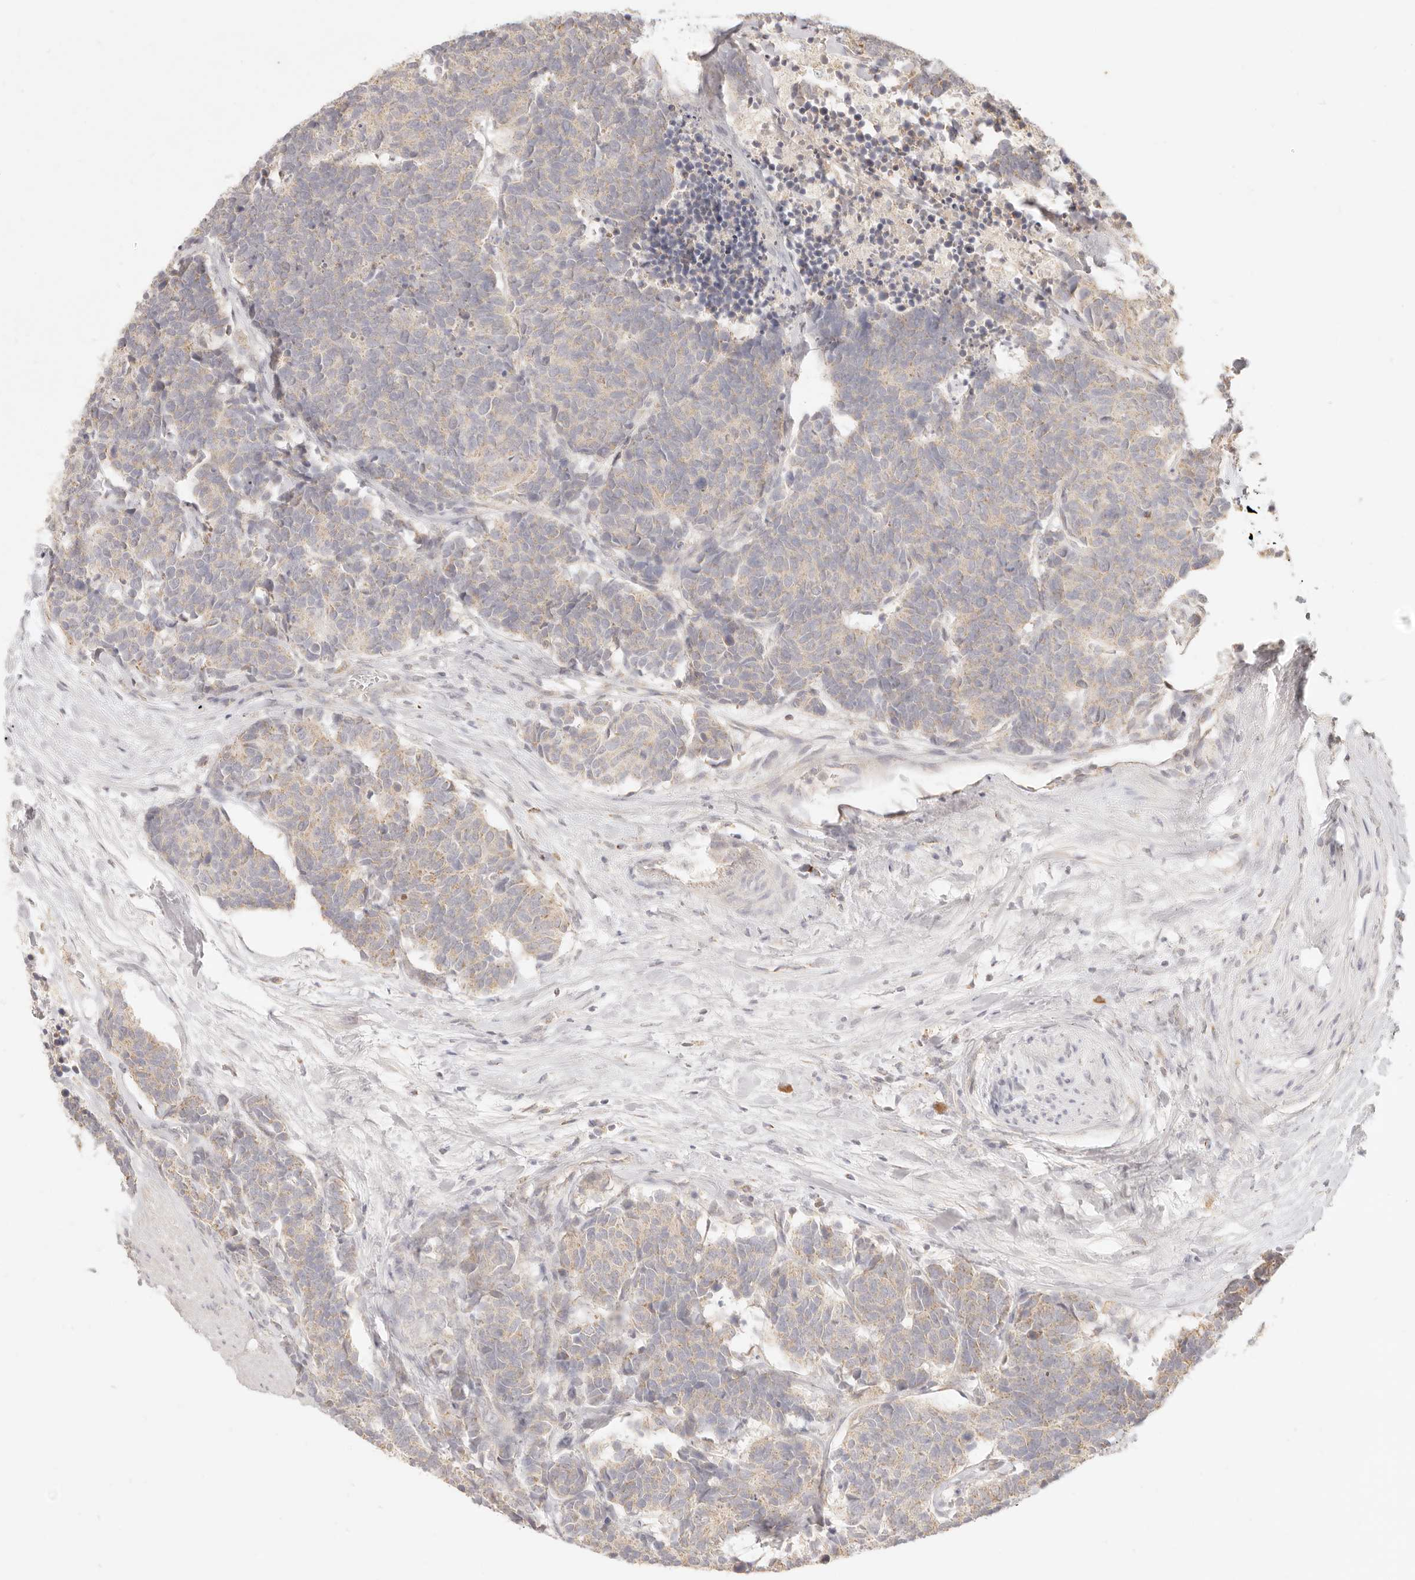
{"staining": {"intensity": "negative", "quantity": "none", "location": "none"}, "tissue": "carcinoid", "cell_type": "Tumor cells", "image_type": "cancer", "snomed": [{"axis": "morphology", "description": "Carcinoma, NOS"}, {"axis": "morphology", "description": "Carcinoid, malignant, NOS"}, {"axis": "topography", "description": "Urinary bladder"}], "caption": "Human carcinoid stained for a protein using IHC demonstrates no staining in tumor cells.", "gene": "CPLANE2", "patient": {"sex": "male", "age": 57}}